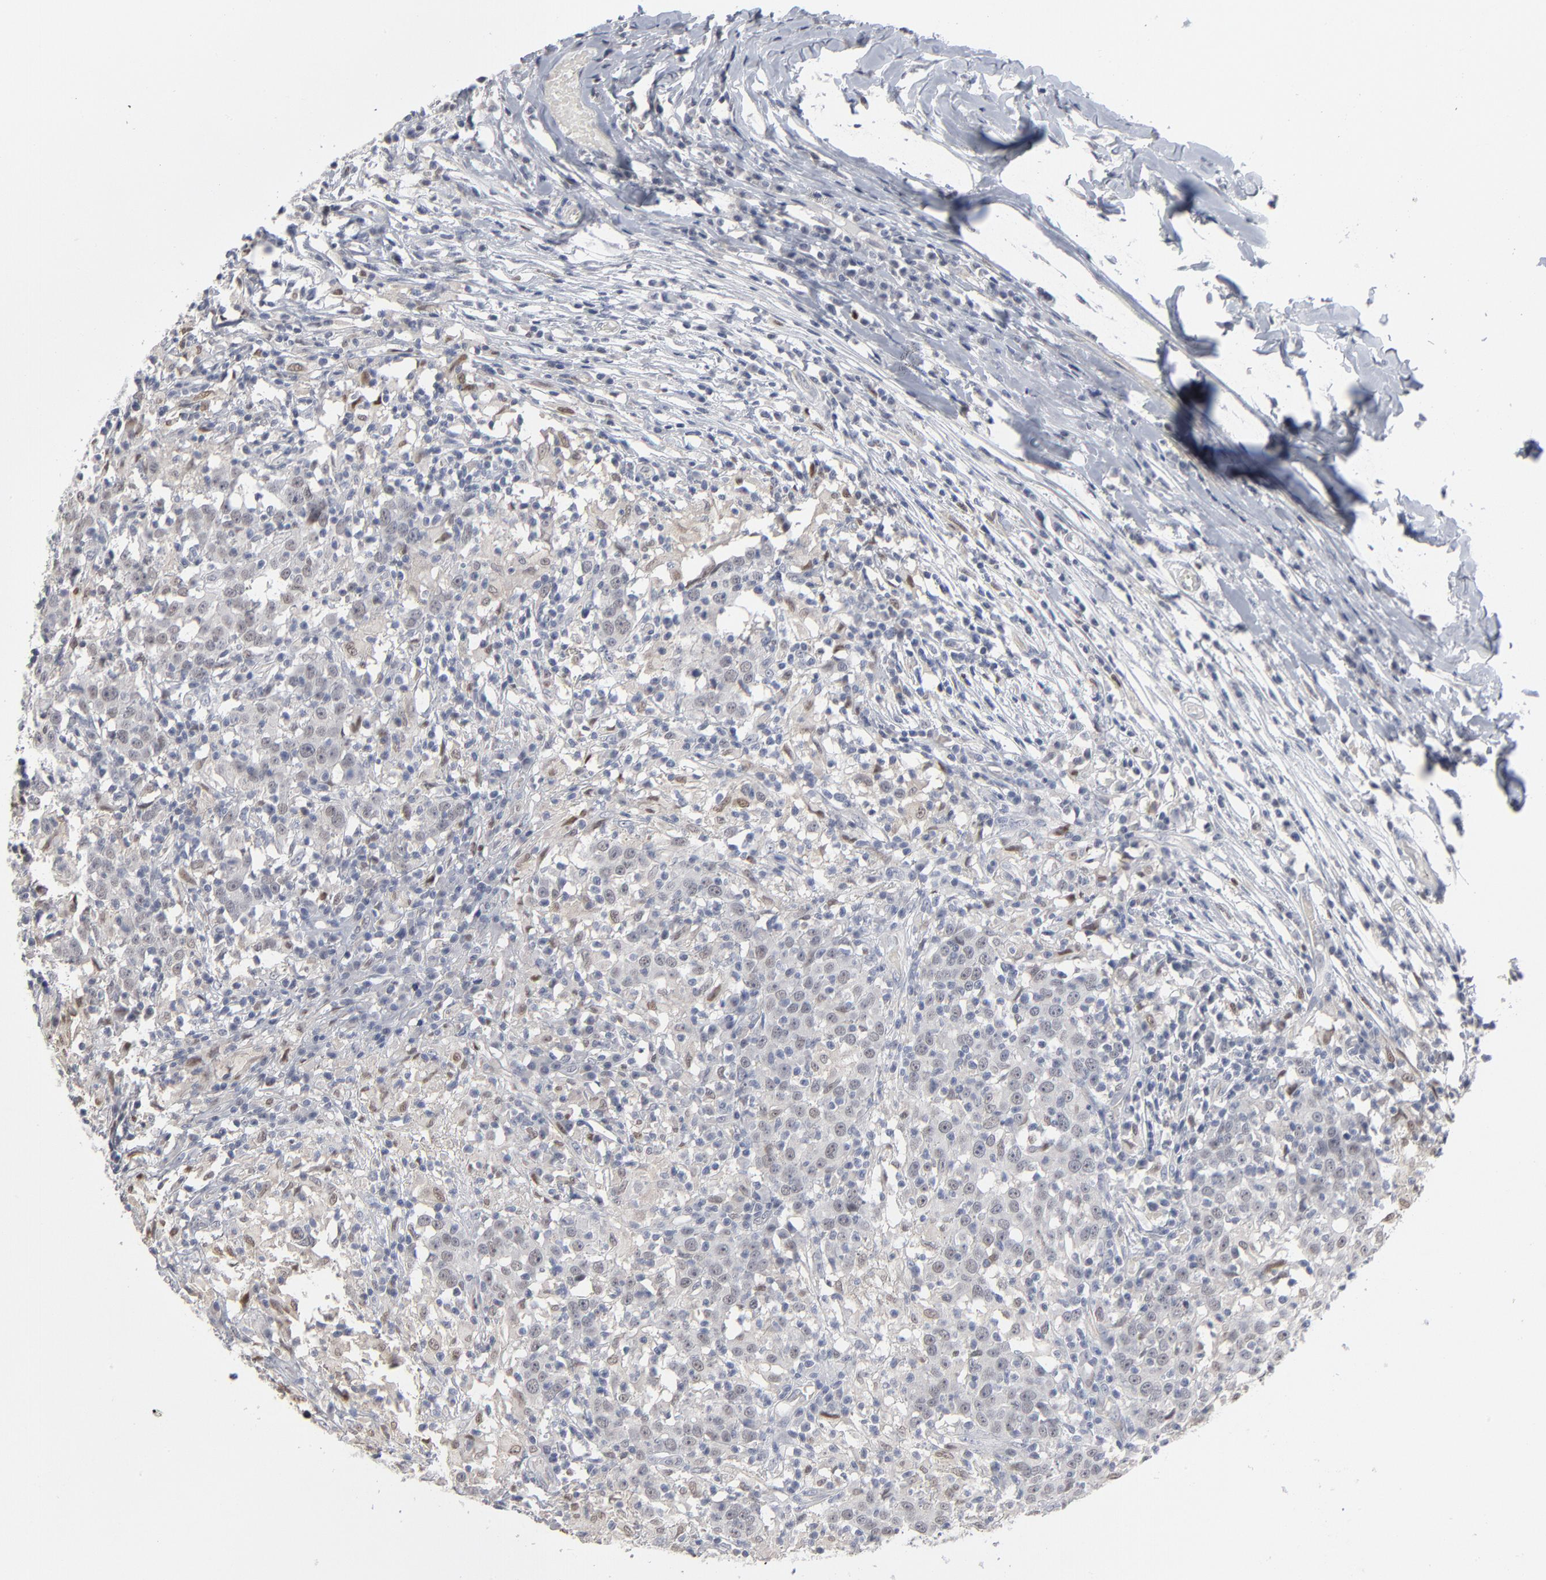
{"staining": {"intensity": "negative", "quantity": "none", "location": "none"}, "tissue": "head and neck cancer", "cell_type": "Tumor cells", "image_type": "cancer", "snomed": [{"axis": "morphology", "description": "Adenocarcinoma, NOS"}, {"axis": "topography", "description": "Salivary gland"}, {"axis": "topography", "description": "Head-Neck"}], "caption": "This is a image of immunohistochemistry staining of head and neck cancer (adenocarcinoma), which shows no expression in tumor cells.", "gene": "FOXN2", "patient": {"sex": "female", "age": 65}}